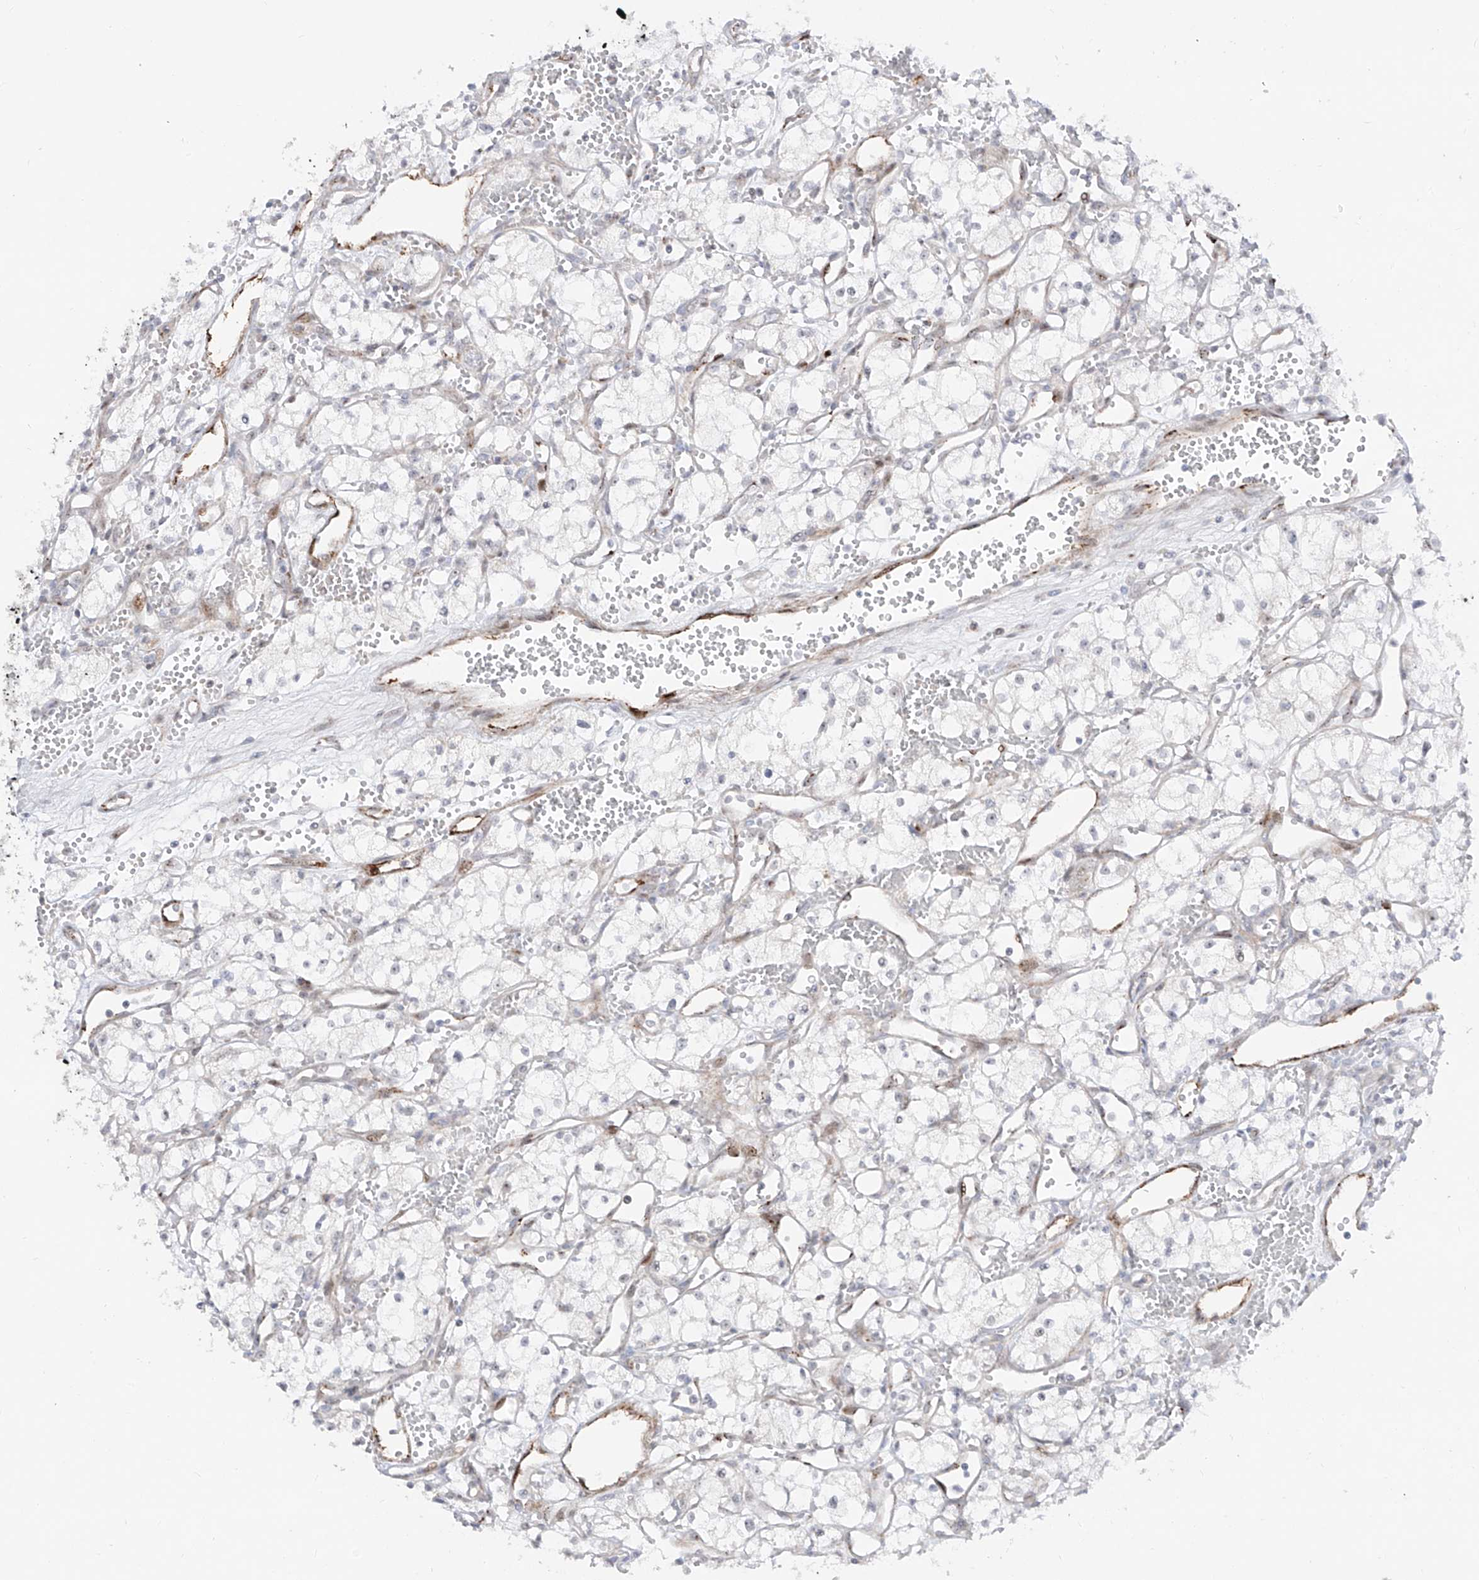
{"staining": {"intensity": "negative", "quantity": "none", "location": "none"}, "tissue": "renal cancer", "cell_type": "Tumor cells", "image_type": "cancer", "snomed": [{"axis": "morphology", "description": "Adenocarcinoma, NOS"}, {"axis": "topography", "description": "Kidney"}], "caption": "Immunohistochemistry (IHC) image of neoplastic tissue: renal cancer stained with DAB (3,3'-diaminobenzidine) displays no significant protein staining in tumor cells.", "gene": "ZNF180", "patient": {"sex": "male", "age": 59}}